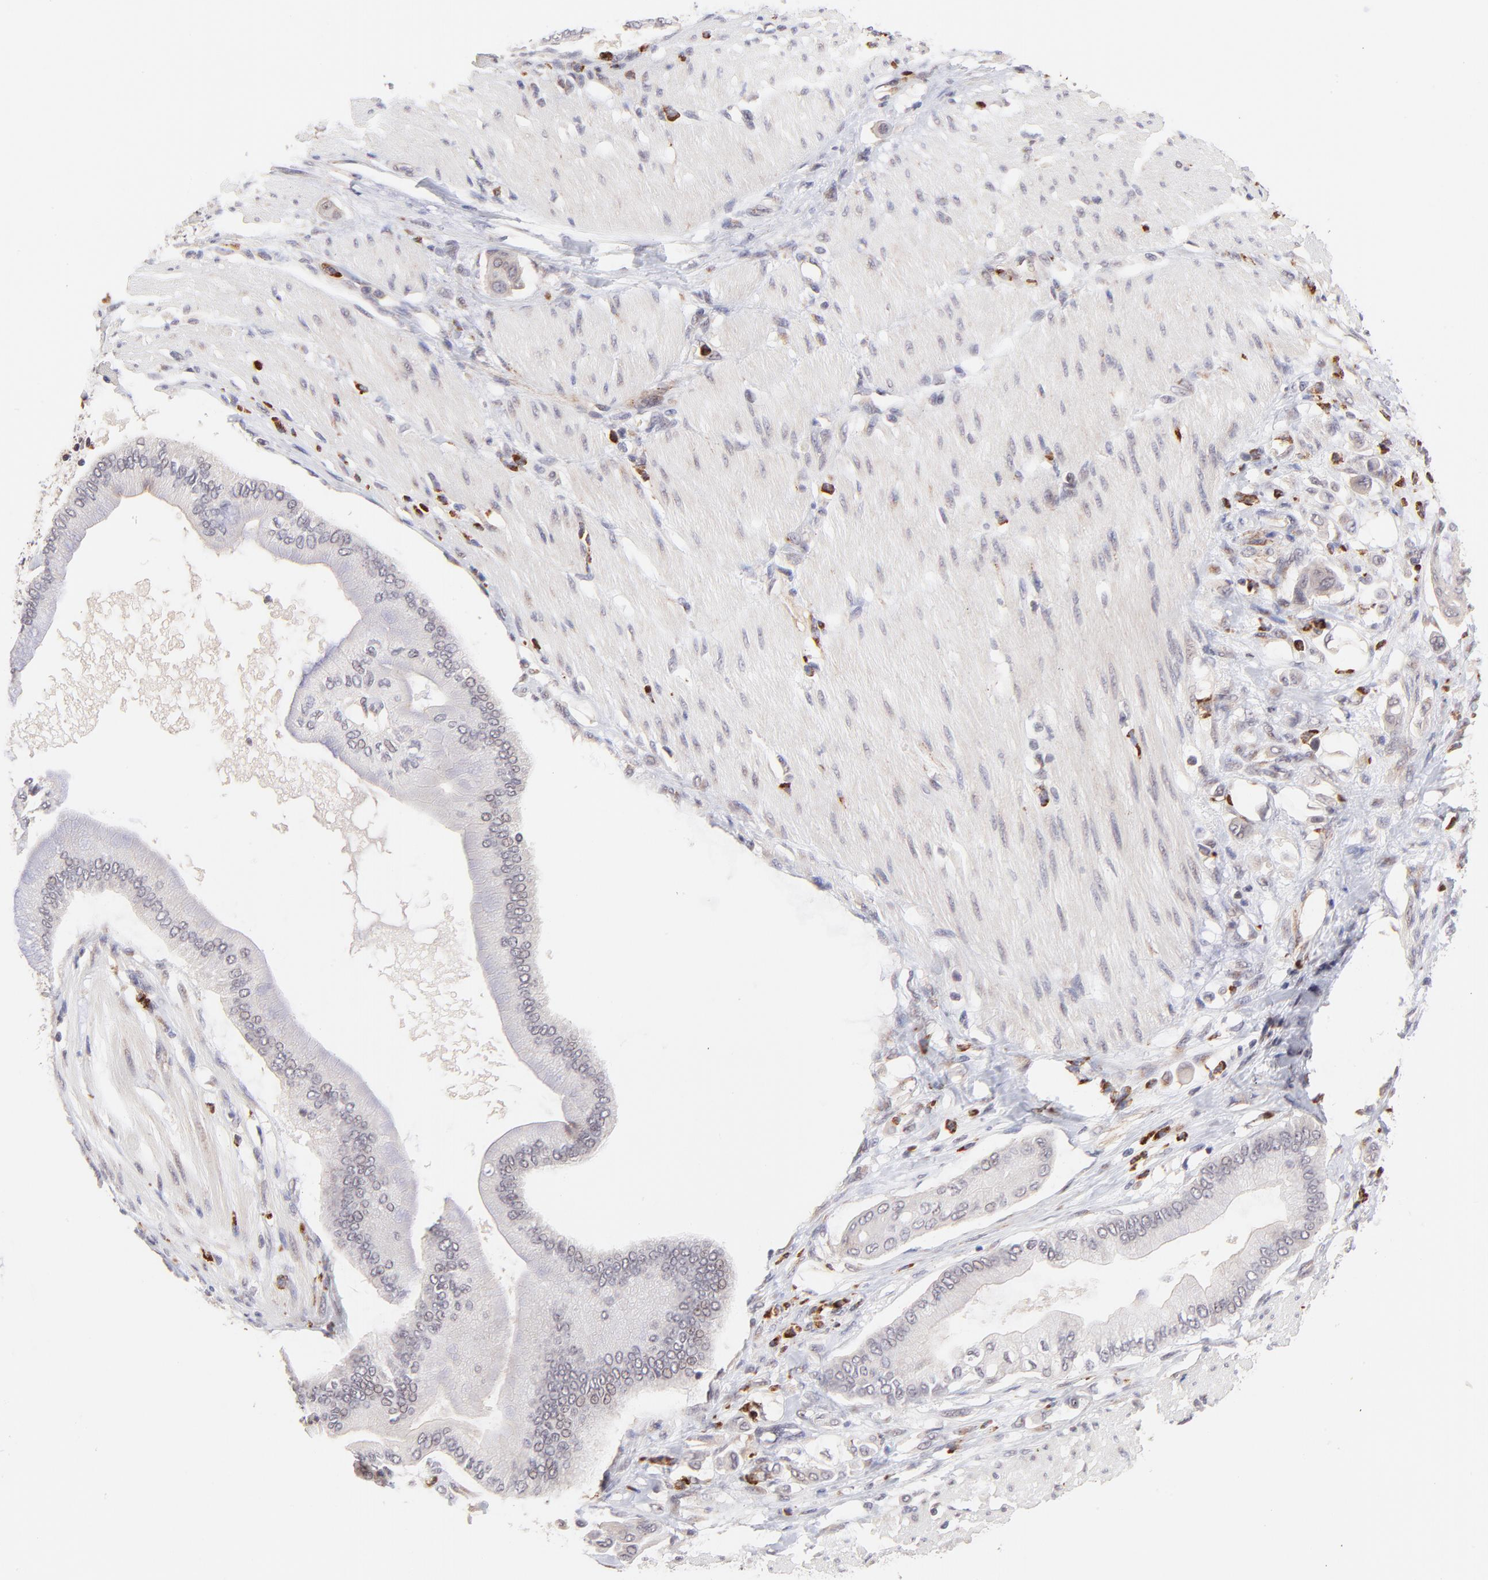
{"staining": {"intensity": "negative", "quantity": "none", "location": "none"}, "tissue": "pancreatic cancer", "cell_type": "Tumor cells", "image_type": "cancer", "snomed": [{"axis": "morphology", "description": "Adenocarcinoma, NOS"}, {"axis": "morphology", "description": "Adenocarcinoma, metastatic, NOS"}, {"axis": "topography", "description": "Lymph node"}, {"axis": "topography", "description": "Pancreas"}, {"axis": "topography", "description": "Duodenum"}], "caption": "IHC image of neoplastic tissue: human pancreatic adenocarcinoma stained with DAB (3,3'-diaminobenzidine) exhibits no significant protein positivity in tumor cells.", "gene": "MED12", "patient": {"sex": "female", "age": 64}}